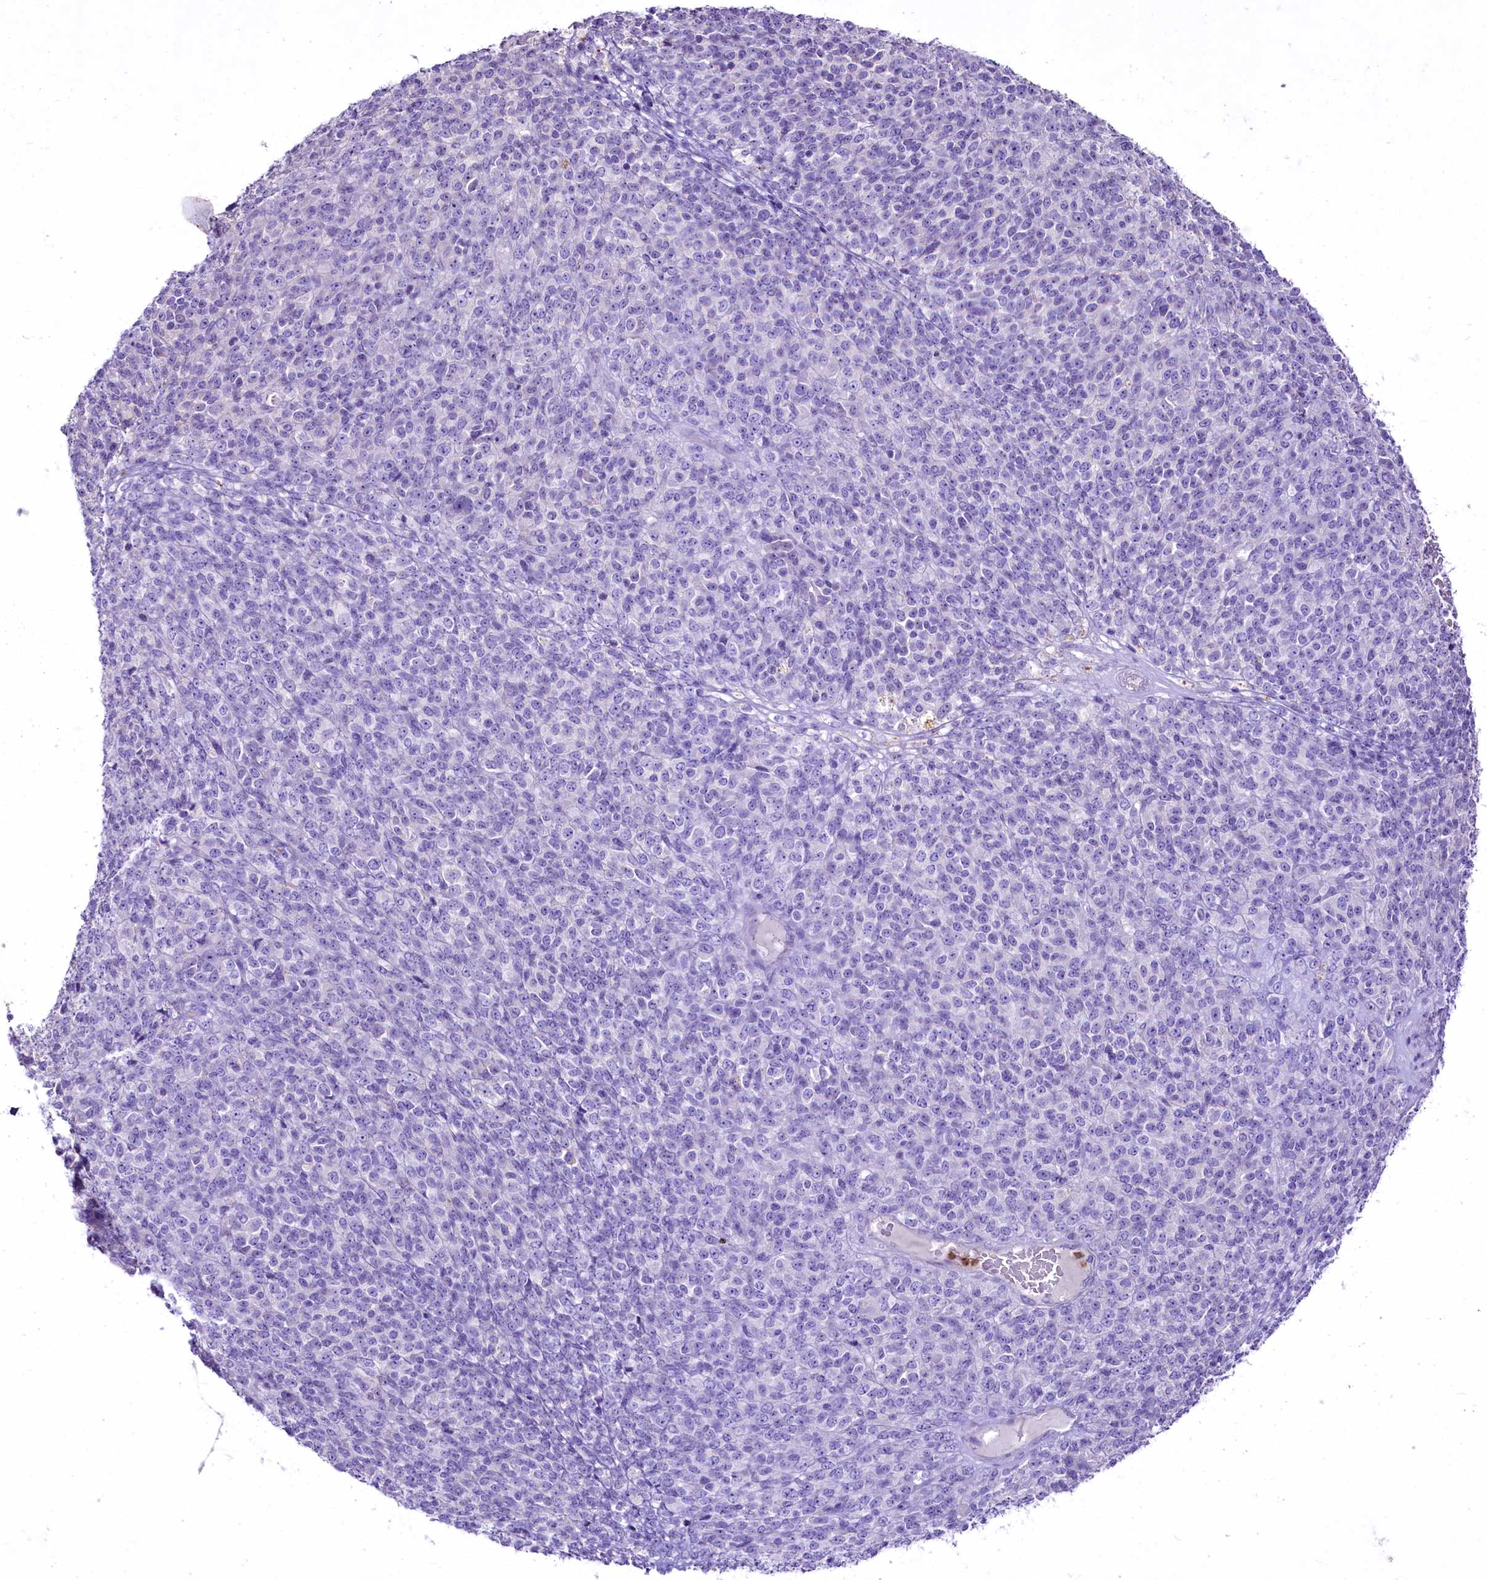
{"staining": {"intensity": "negative", "quantity": "none", "location": "none"}, "tissue": "melanoma", "cell_type": "Tumor cells", "image_type": "cancer", "snomed": [{"axis": "morphology", "description": "Malignant melanoma, Metastatic site"}, {"axis": "topography", "description": "Brain"}], "caption": "Immunohistochemistry photomicrograph of melanoma stained for a protein (brown), which shows no positivity in tumor cells.", "gene": "FAM209B", "patient": {"sex": "female", "age": 56}}